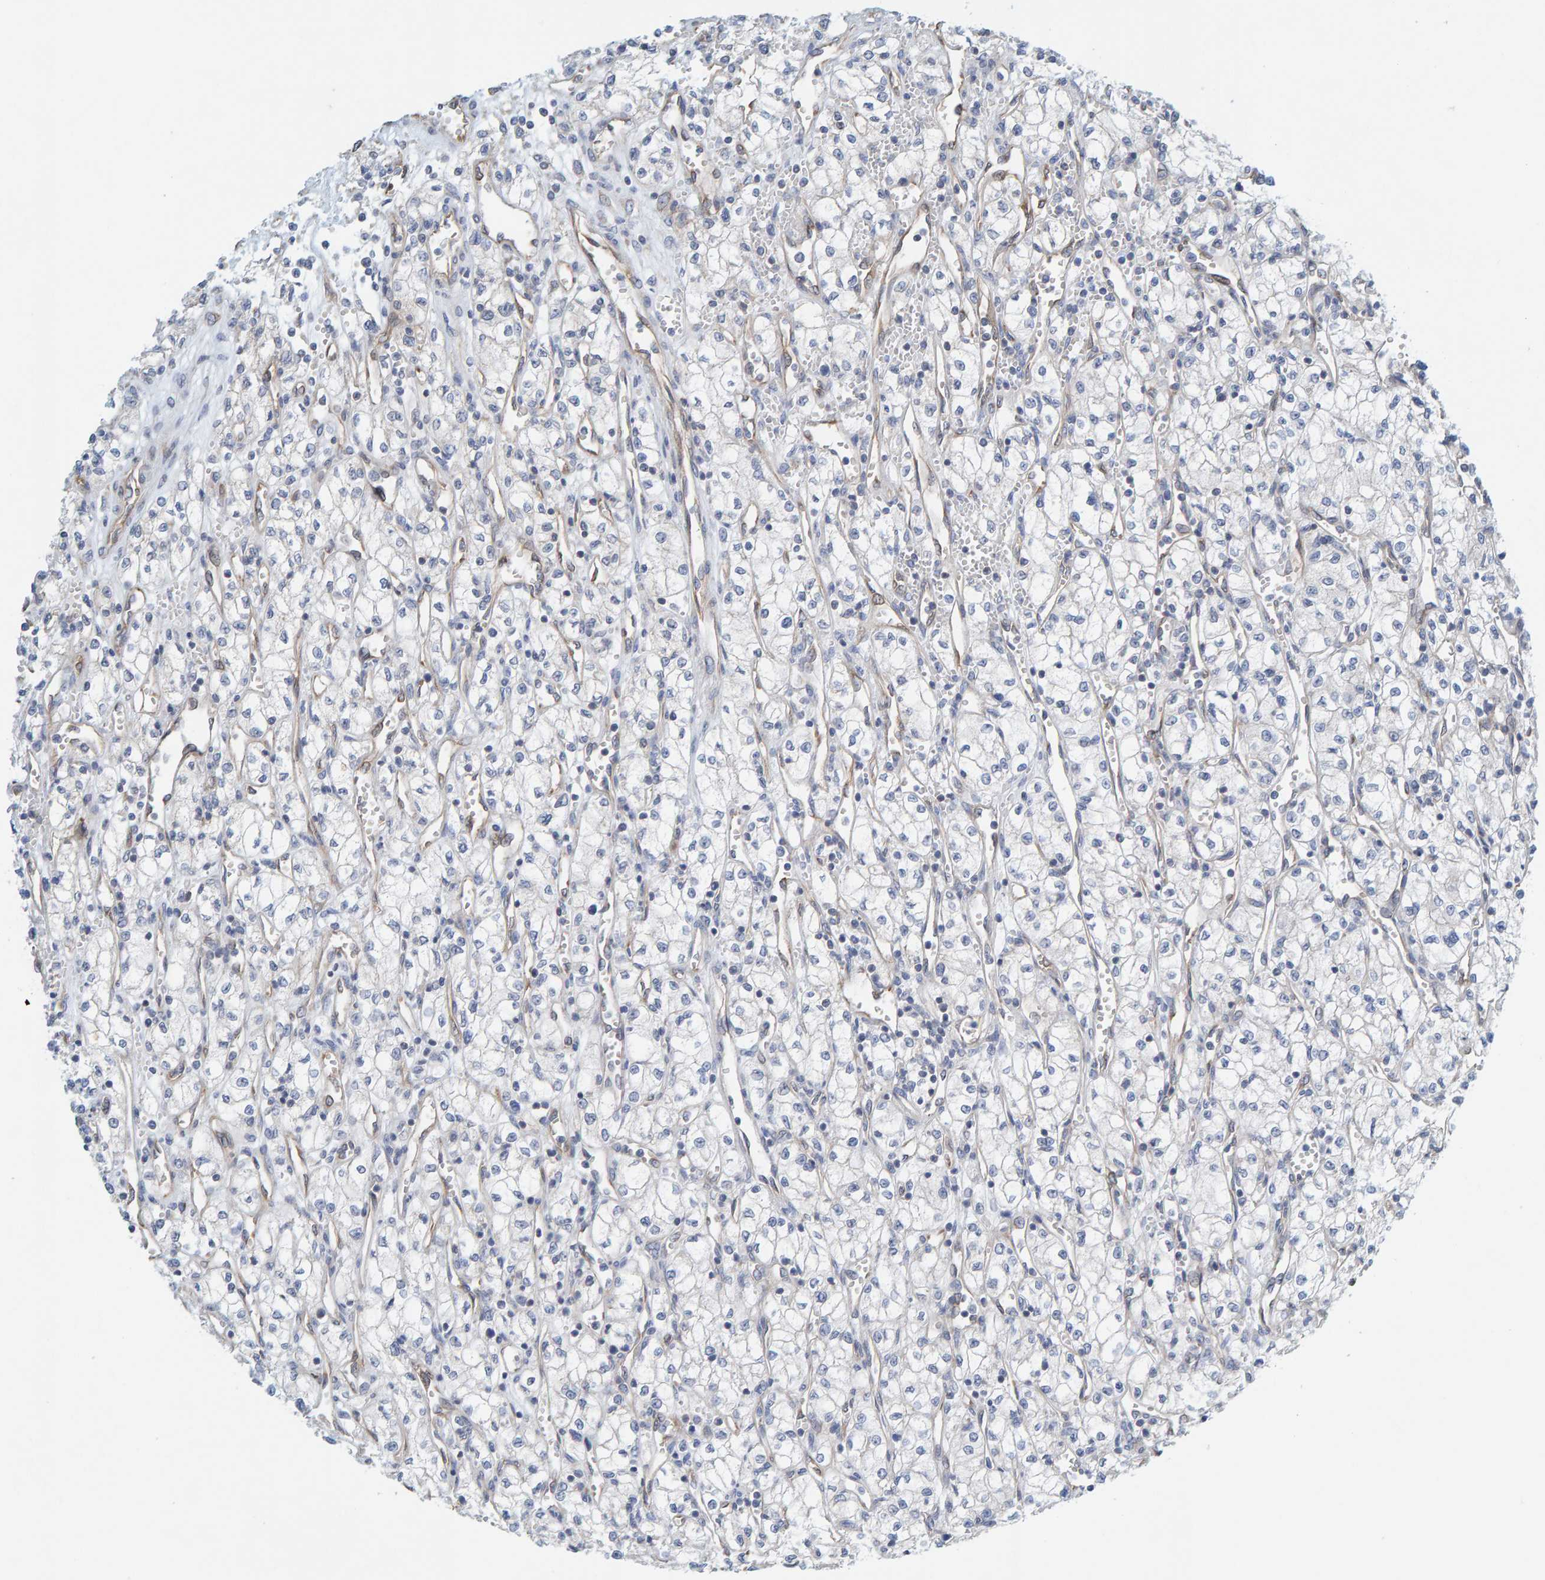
{"staining": {"intensity": "negative", "quantity": "none", "location": "none"}, "tissue": "renal cancer", "cell_type": "Tumor cells", "image_type": "cancer", "snomed": [{"axis": "morphology", "description": "Adenocarcinoma, NOS"}, {"axis": "topography", "description": "Kidney"}], "caption": "Tumor cells are negative for brown protein staining in renal cancer (adenocarcinoma).", "gene": "PRKD2", "patient": {"sex": "male", "age": 59}}